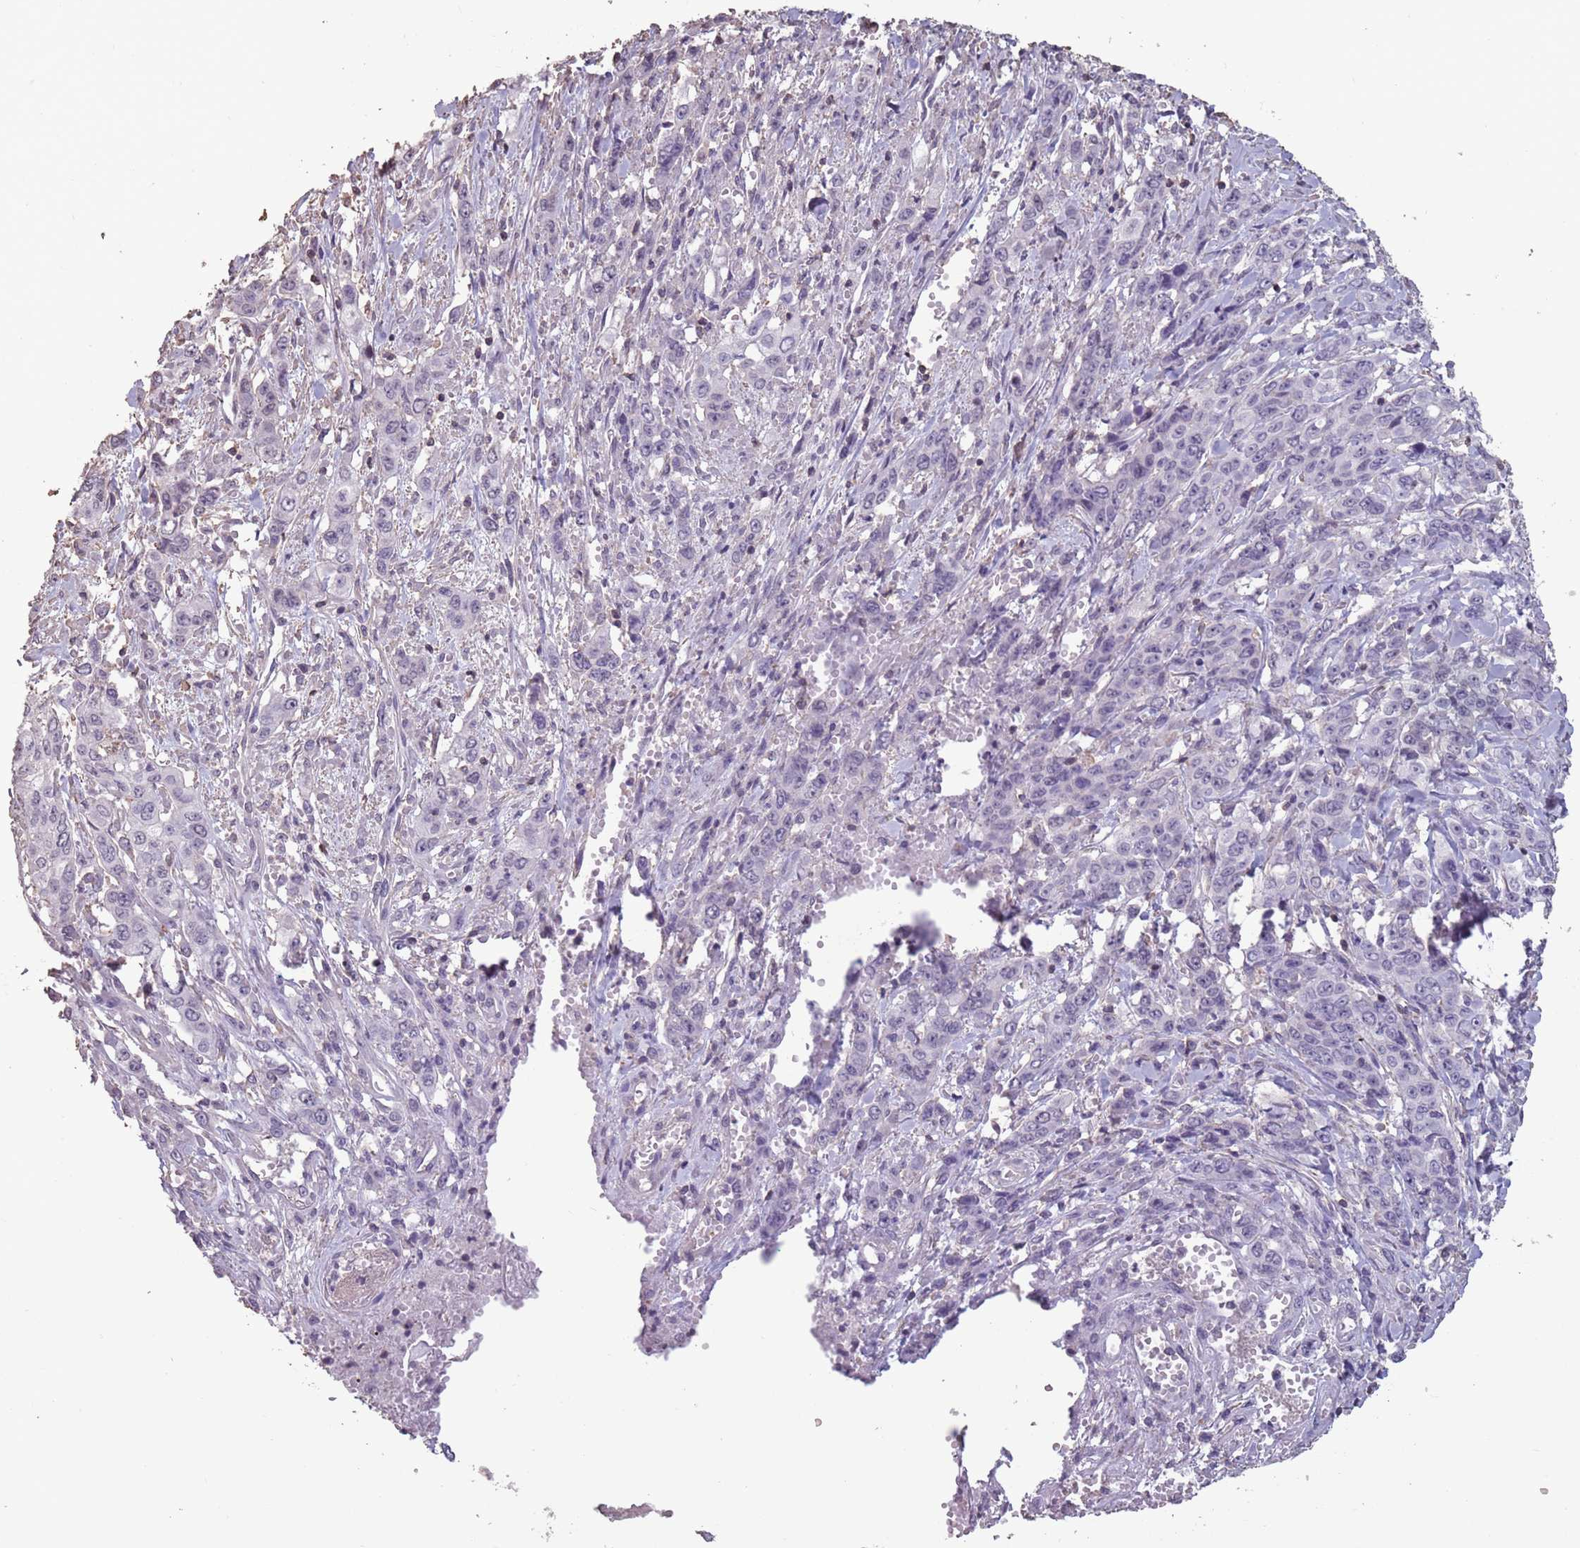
{"staining": {"intensity": "negative", "quantity": "none", "location": "none"}, "tissue": "stomach cancer", "cell_type": "Tumor cells", "image_type": "cancer", "snomed": [{"axis": "morphology", "description": "Normal tissue, NOS"}, {"axis": "morphology", "description": "Adenocarcinoma, NOS"}, {"axis": "topography", "description": "Stomach"}], "caption": "Immunohistochemistry (IHC) of human stomach cancer reveals no staining in tumor cells. (DAB immunohistochemistry, high magnification).", "gene": "SUN5", "patient": {"sex": "female", "age": 64}}